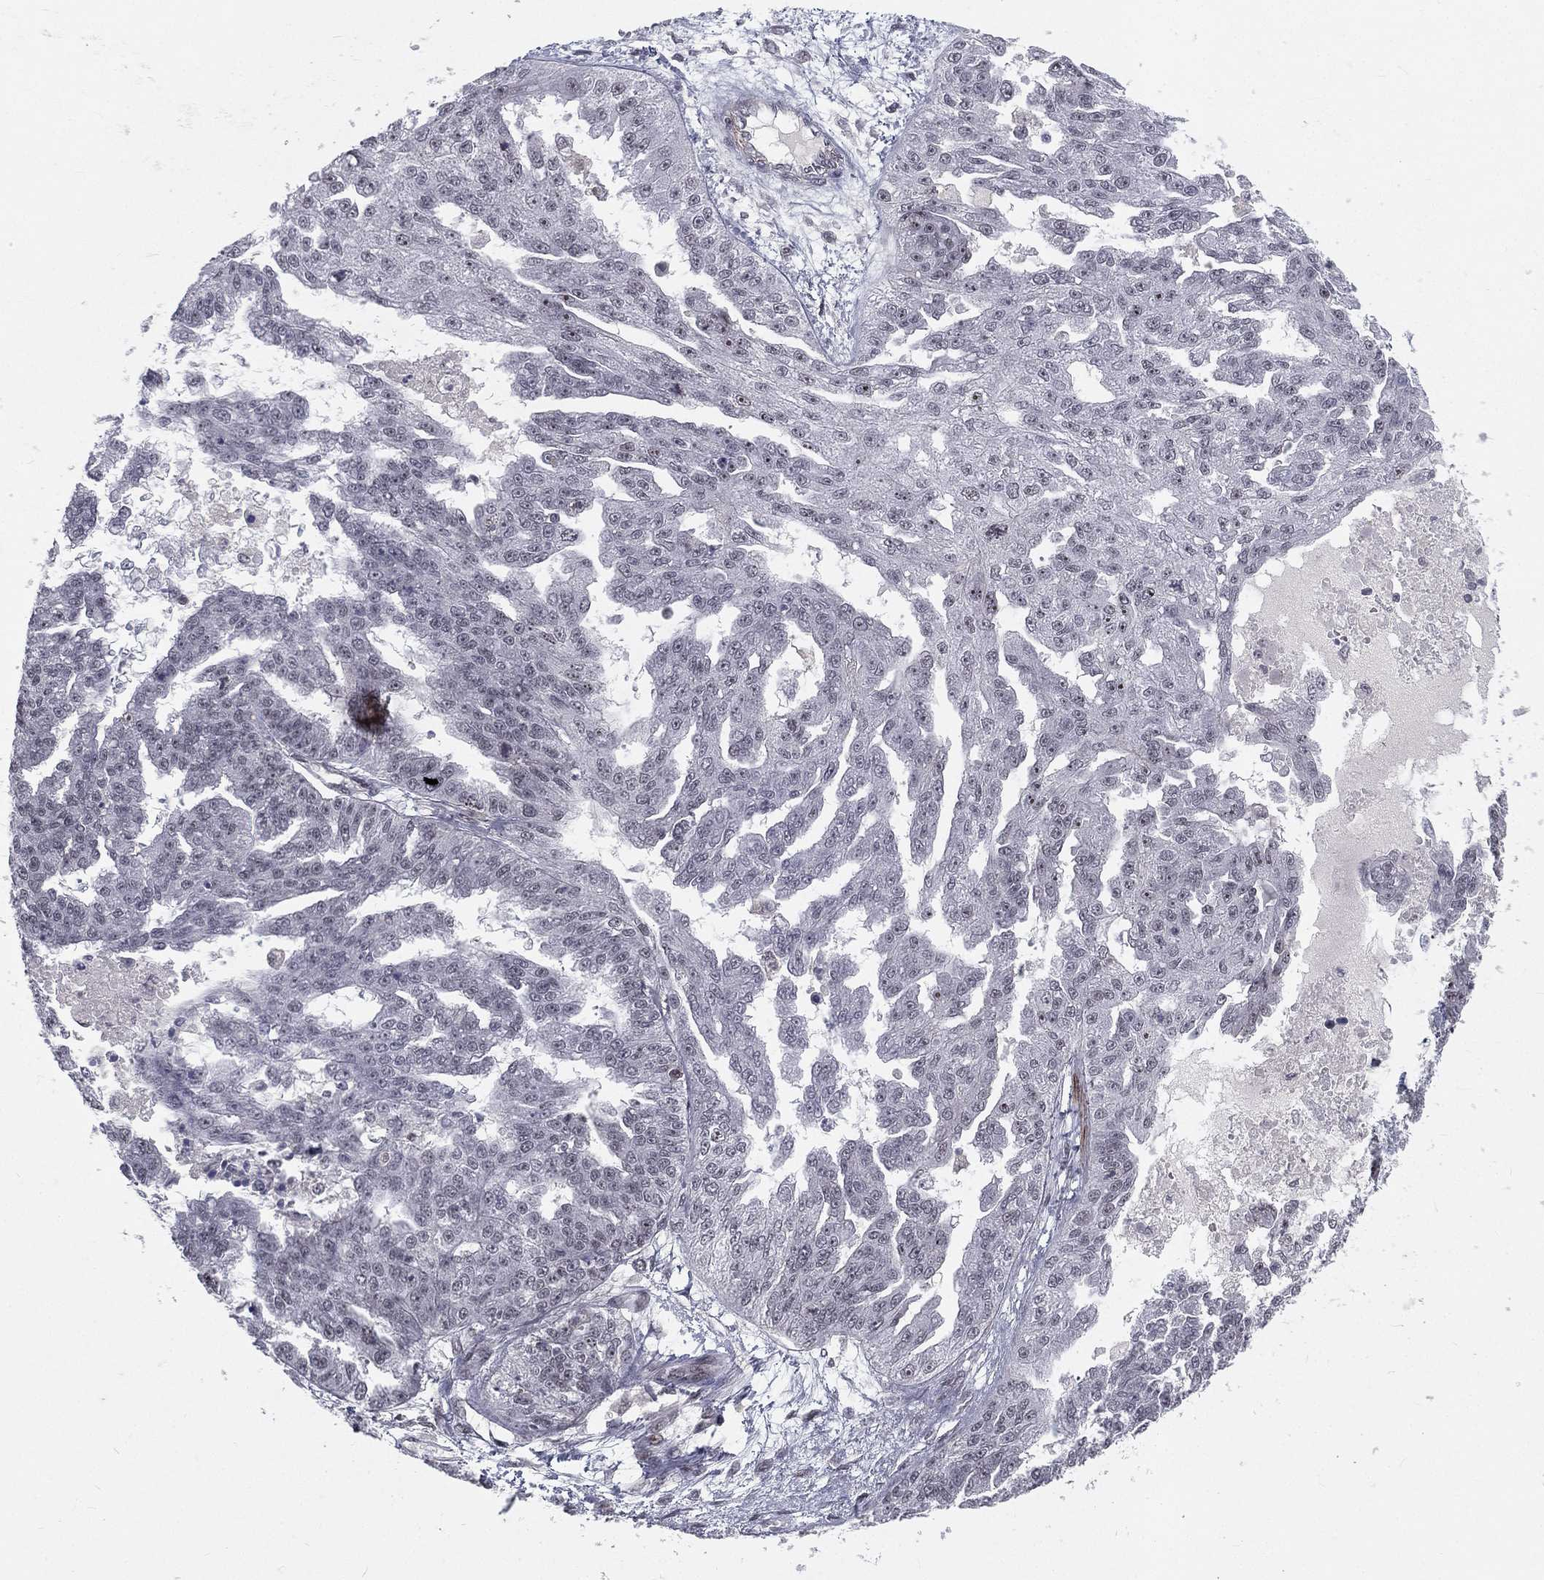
{"staining": {"intensity": "negative", "quantity": "none", "location": "none"}, "tissue": "ovarian cancer", "cell_type": "Tumor cells", "image_type": "cancer", "snomed": [{"axis": "morphology", "description": "Cystadenocarcinoma, serous, NOS"}, {"axis": "topography", "description": "Ovary"}], "caption": "DAB (3,3'-diaminobenzidine) immunohistochemical staining of ovarian serous cystadenocarcinoma reveals no significant positivity in tumor cells.", "gene": "MORC2", "patient": {"sex": "female", "age": 58}}